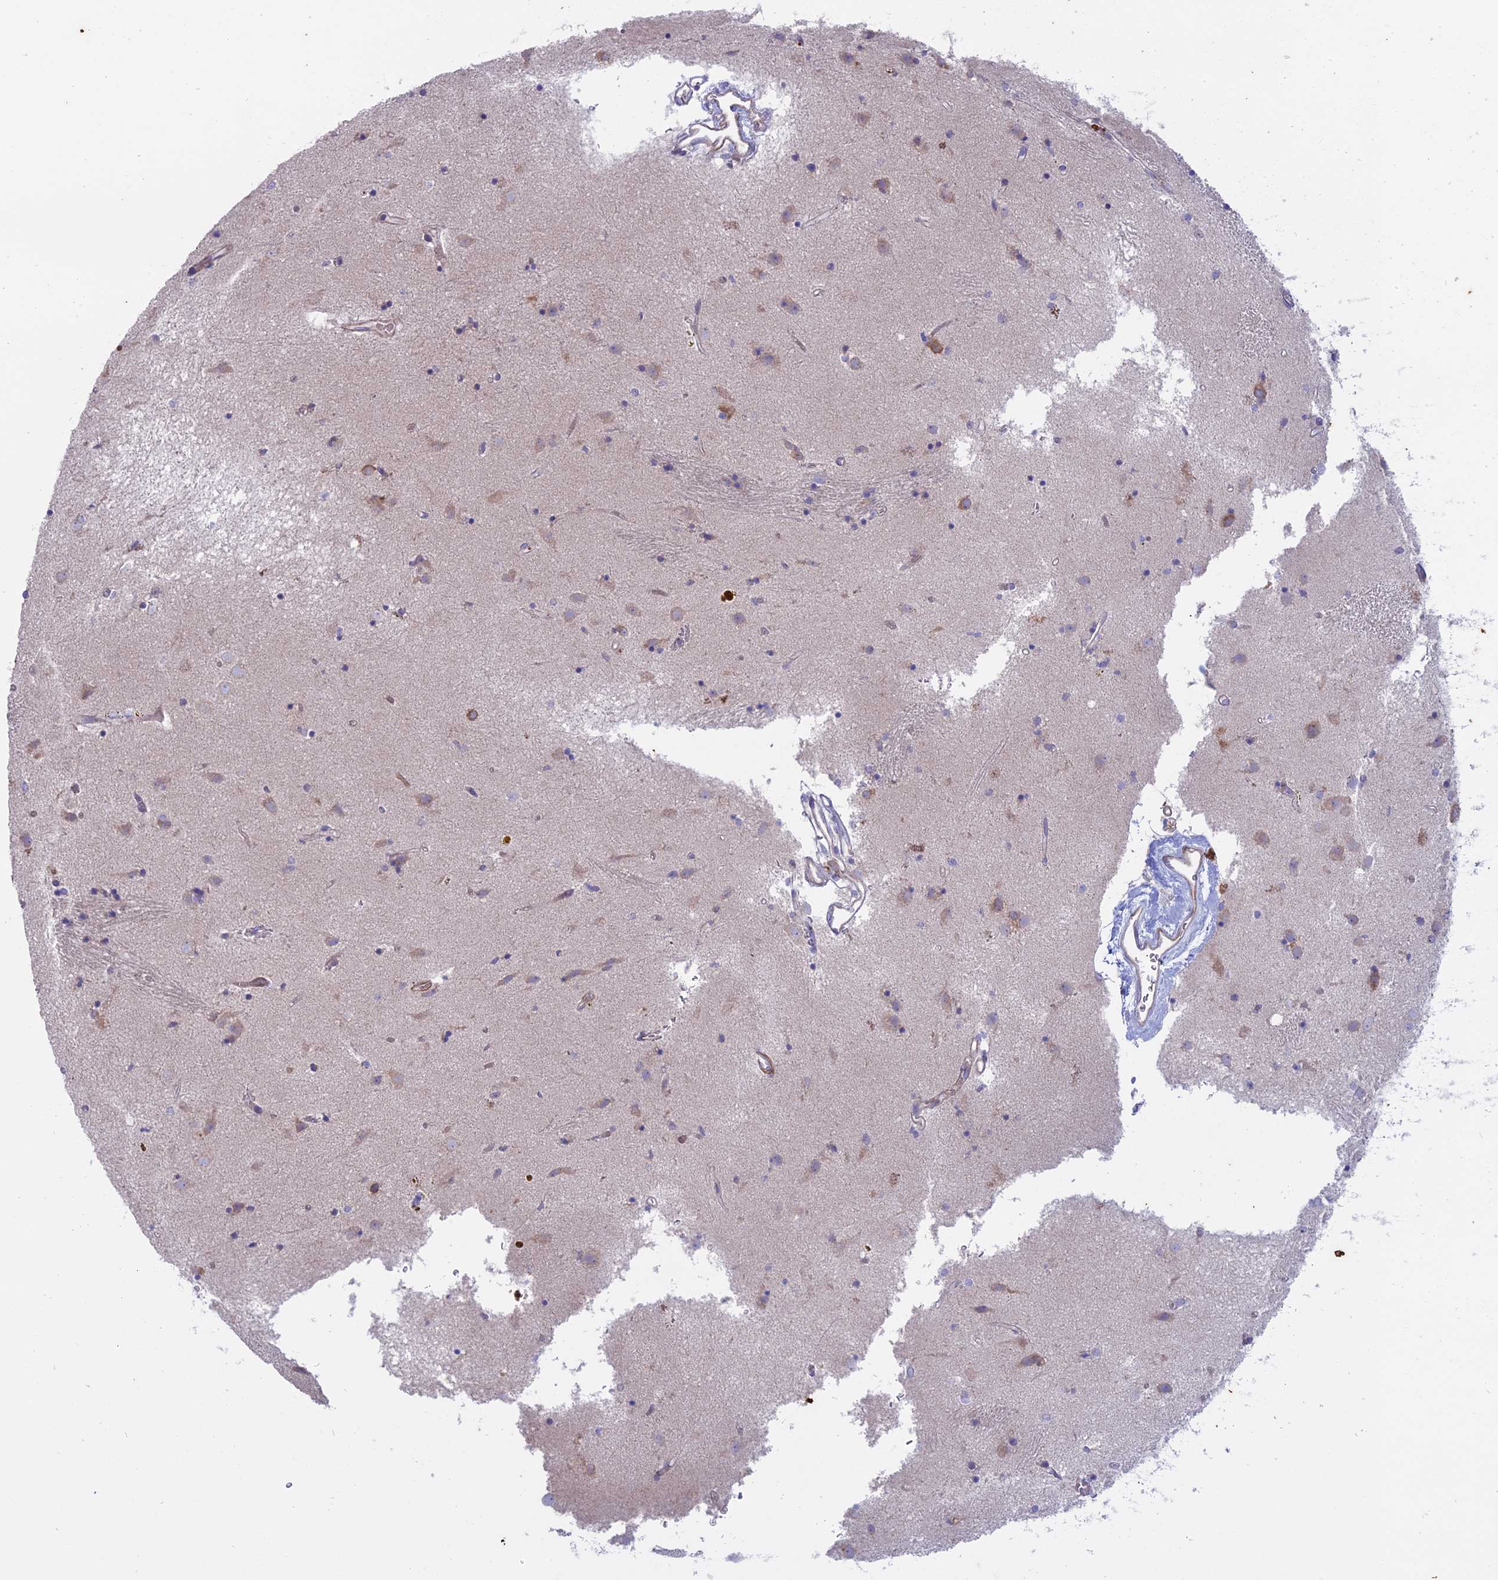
{"staining": {"intensity": "weak", "quantity": "<25%", "location": "cytoplasmic/membranous"}, "tissue": "caudate", "cell_type": "Glial cells", "image_type": "normal", "snomed": [{"axis": "morphology", "description": "Normal tissue, NOS"}, {"axis": "topography", "description": "Lateral ventricle wall"}], "caption": "IHC of normal caudate reveals no positivity in glial cells. (DAB (3,3'-diaminobenzidine) IHC, high magnification).", "gene": "MYO5B", "patient": {"sex": "male", "age": 70}}